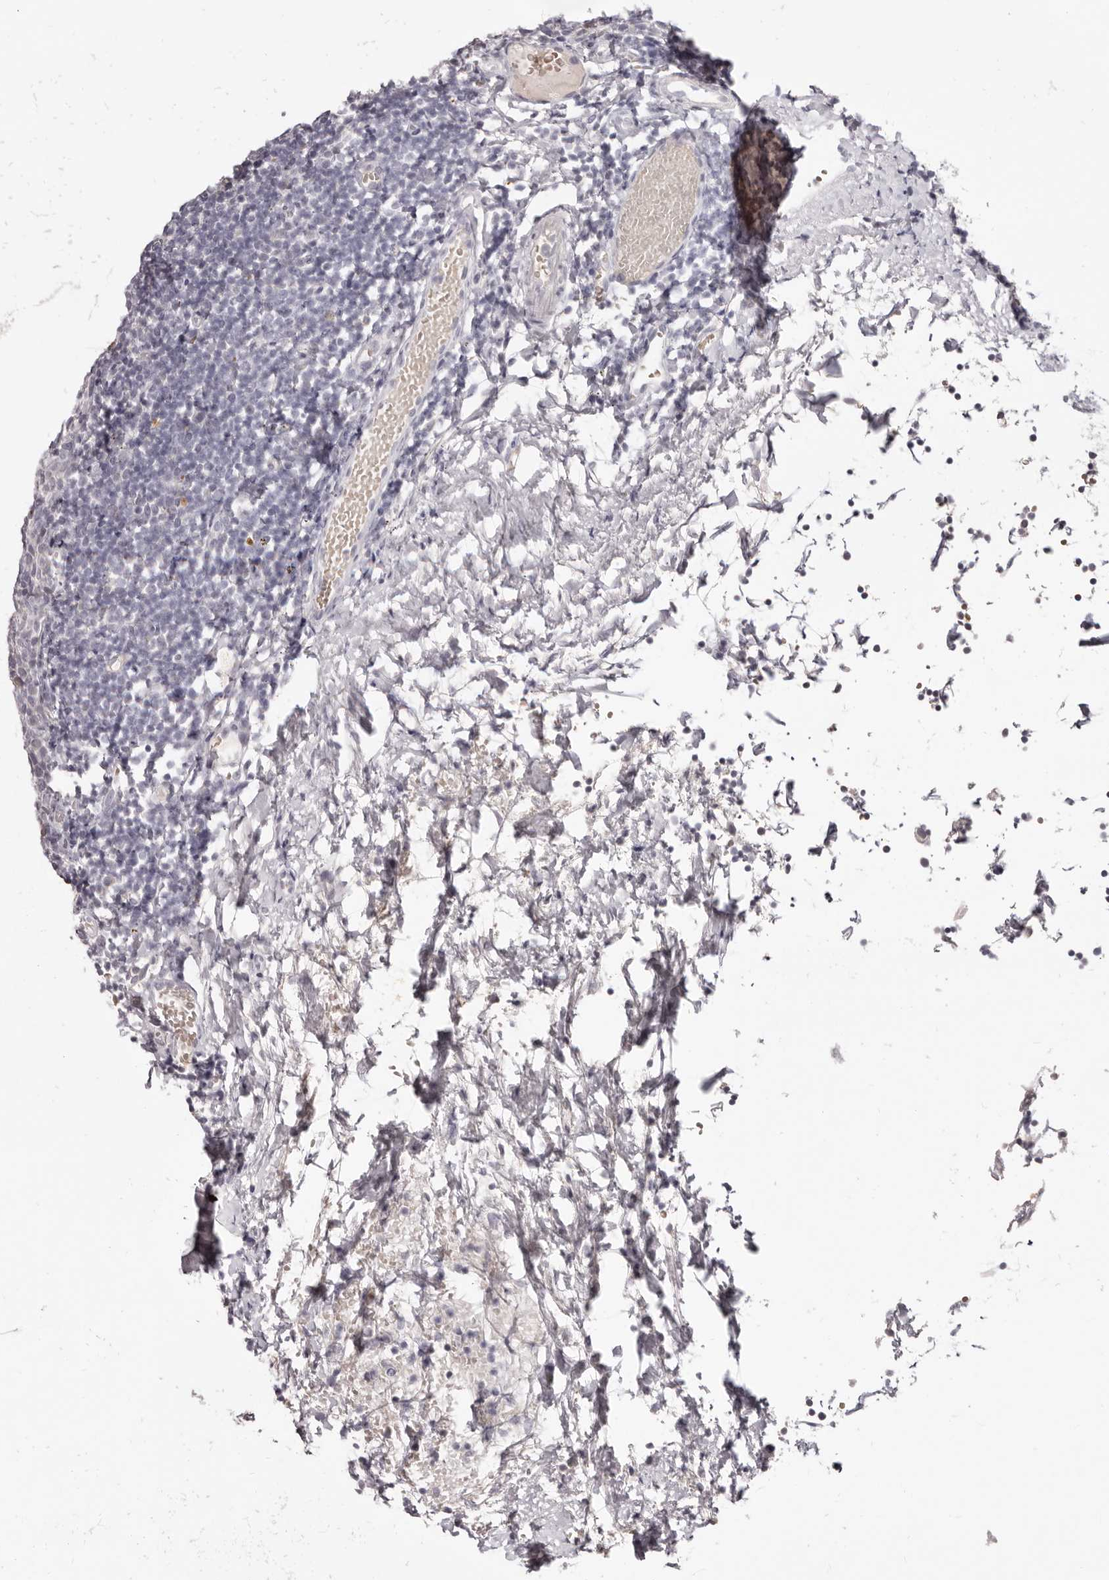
{"staining": {"intensity": "negative", "quantity": "none", "location": "none"}, "tissue": "tonsil", "cell_type": "Germinal center cells", "image_type": "normal", "snomed": [{"axis": "morphology", "description": "Normal tissue, NOS"}, {"axis": "topography", "description": "Tonsil"}], "caption": "The photomicrograph exhibits no significant expression in germinal center cells of tonsil. (DAB immunohistochemistry with hematoxylin counter stain).", "gene": "PCDHB6", "patient": {"sex": "female", "age": 19}}